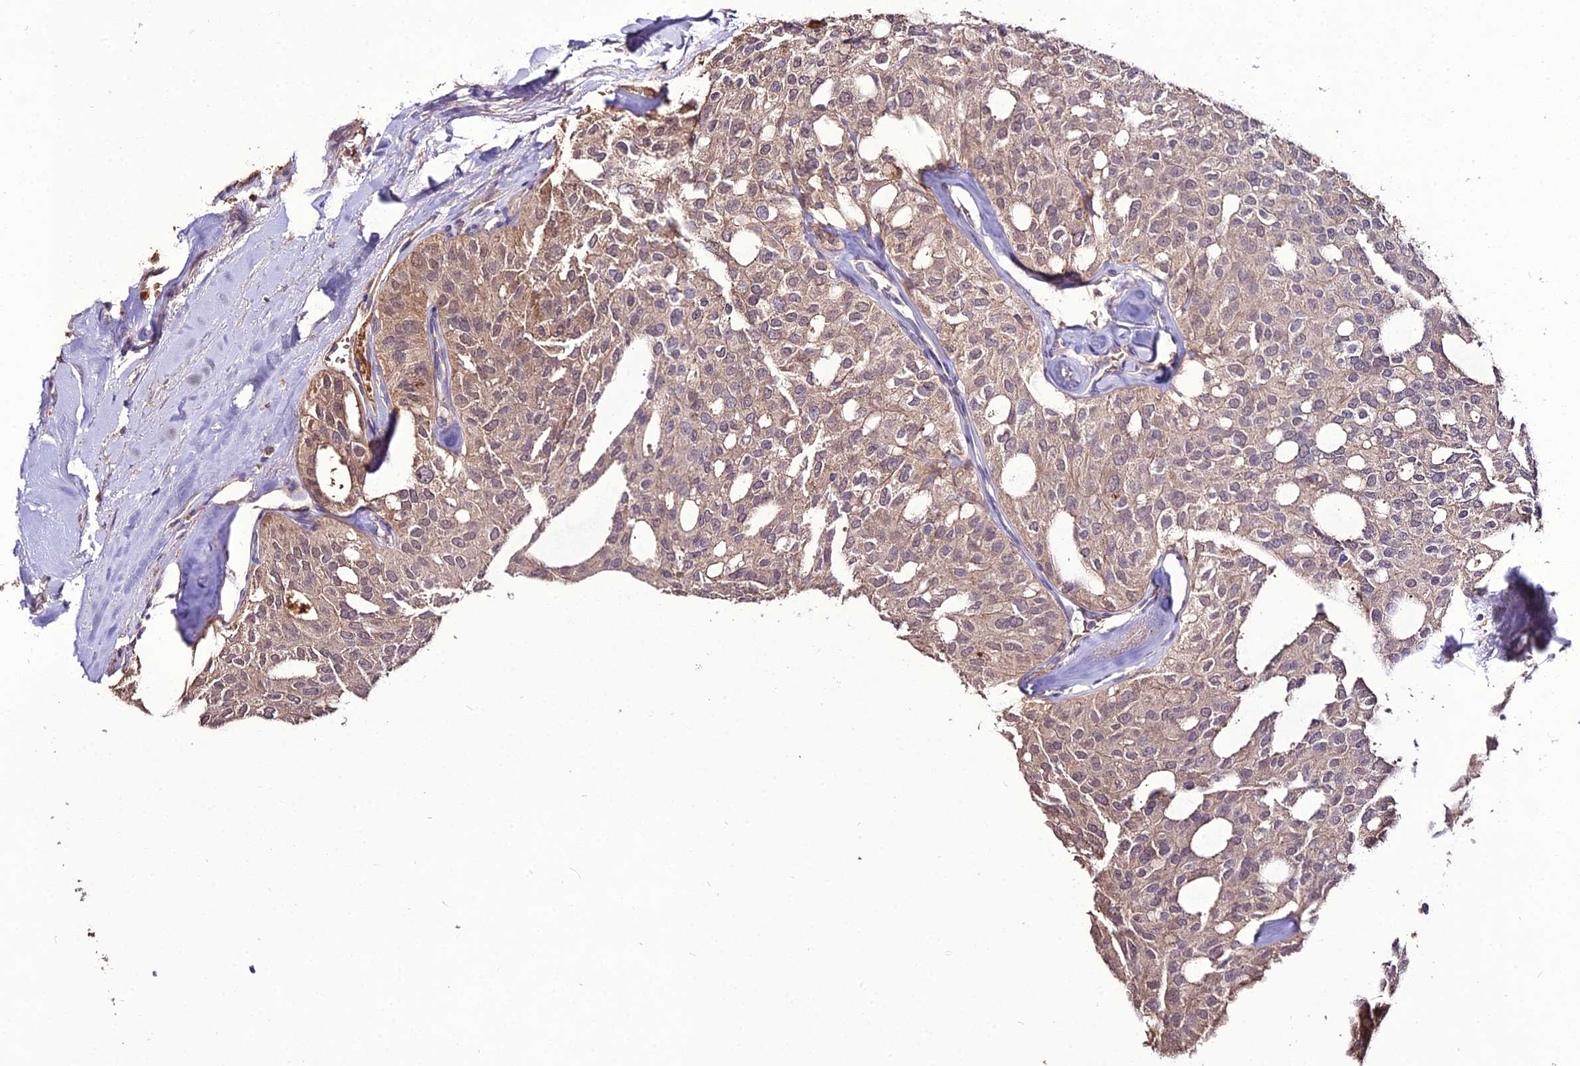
{"staining": {"intensity": "weak", "quantity": ">75%", "location": "cytoplasmic/membranous"}, "tissue": "thyroid cancer", "cell_type": "Tumor cells", "image_type": "cancer", "snomed": [{"axis": "morphology", "description": "Follicular adenoma carcinoma, NOS"}, {"axis": "topography", "description": "Thyroid gland"}], "caption": "Immunohistochemical staining of human thyroid follicular adenoma carcinoma reveals low levels of weak cytoplasmic/membranous protein staining in about >75% of tumor cells.", "gene": "KCTD16", "patient": {"sex": "male", "age": 75}}